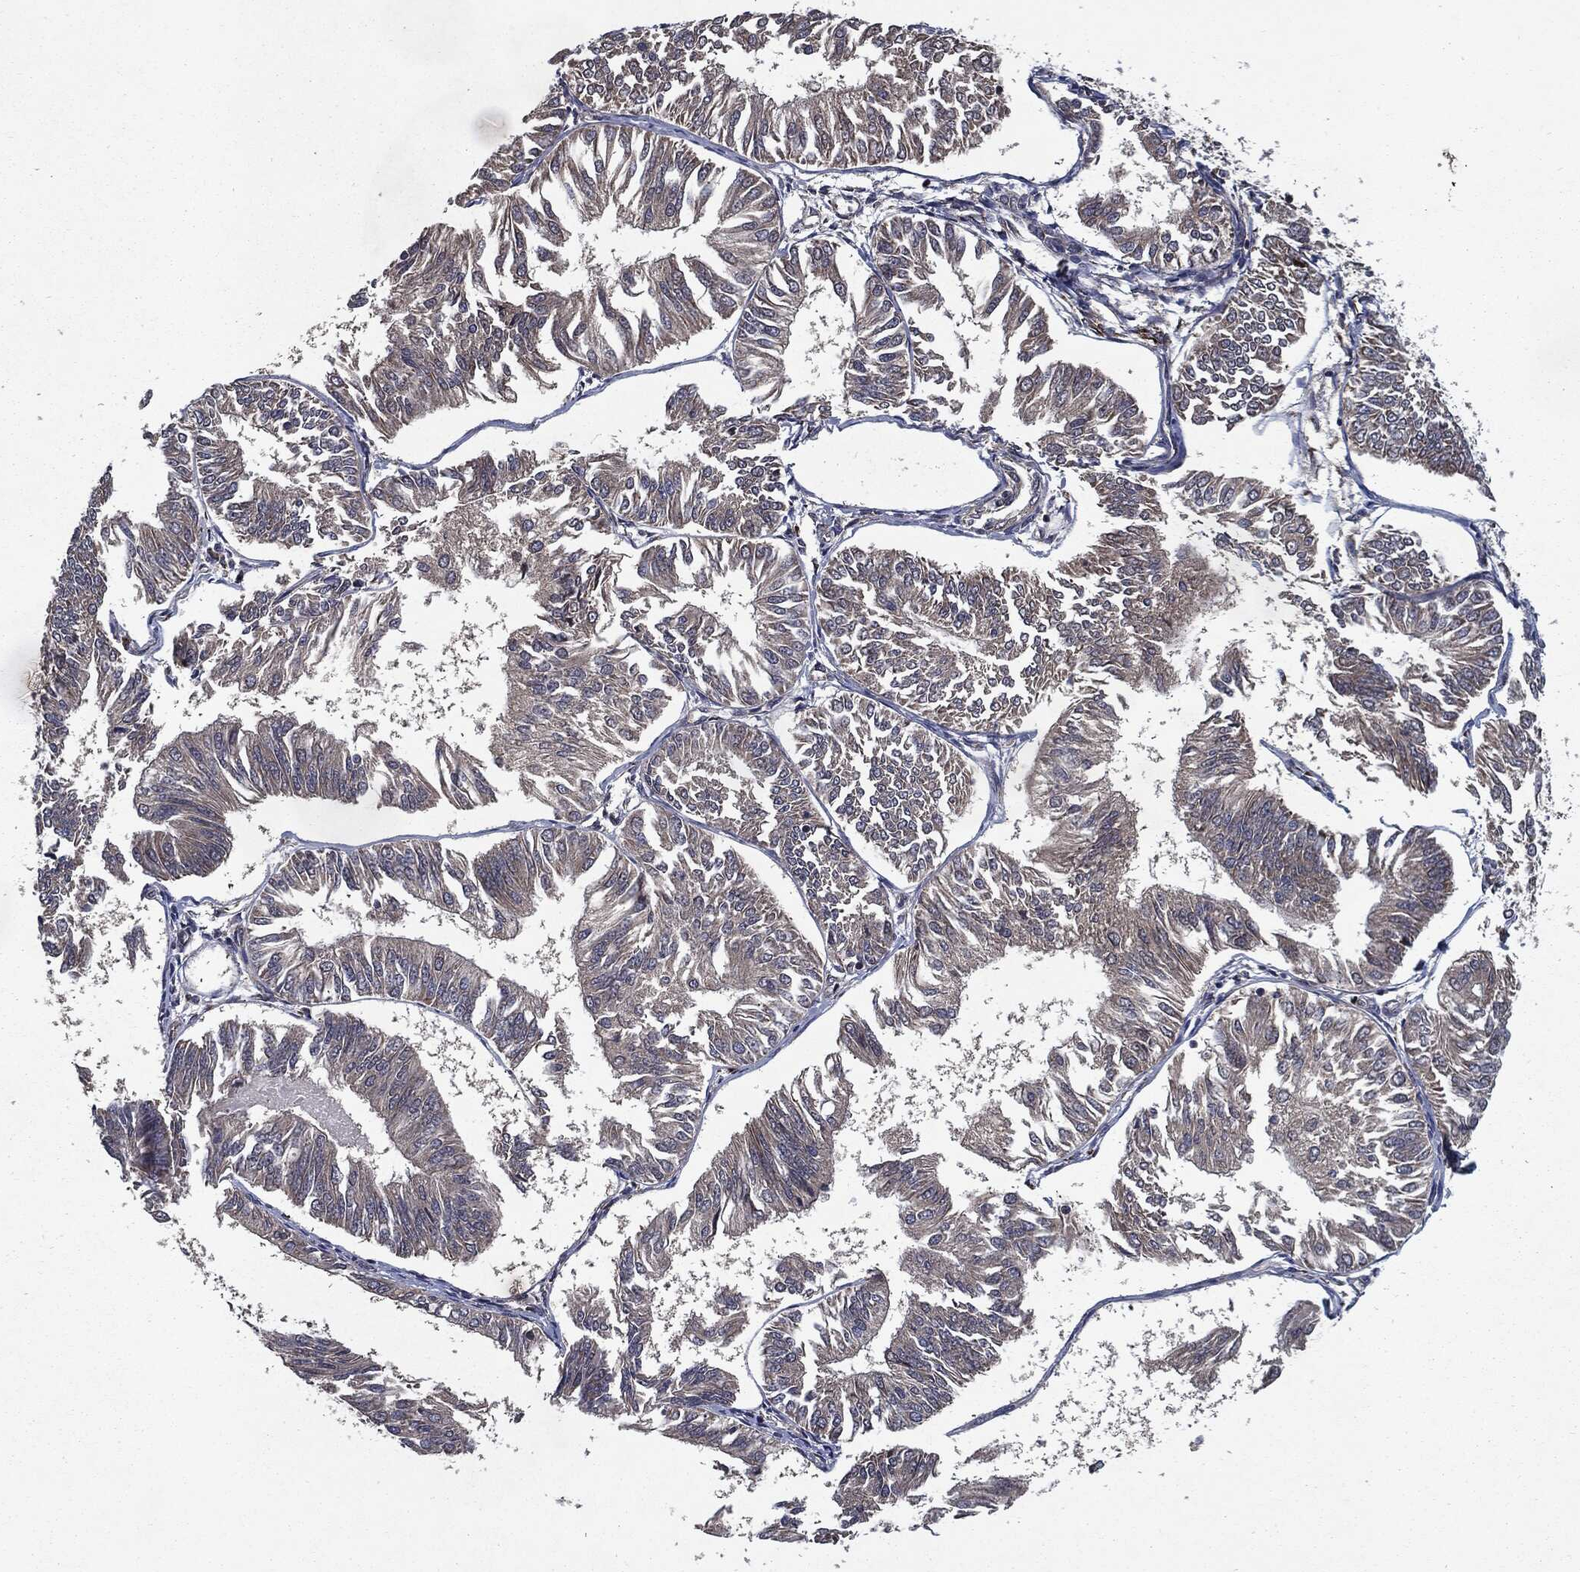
{"staining": {"intensity": "weak", "quantity": "25%-75%", "location": "cytoplasmic/membranous"}, "tissue": "endometrial cancer", "cell_type": "Tumor cells", "image_type": "cancer", "snomed": [{"axis": "morphology", "description": "Adenocarcinoma, NOS"}, {"axis": "topography", "description": "Endometrium"}], "caption": "Protein staining of endometrial adenocarcinoma tissue displays weak cytoplasmic/membranous expression in approximately 25%-75% of tumor cells. Immunohistochemistry stains the protein of interest in brown and the nuclei are stained blue.", "gene": "HDAC5", "patient": {"sex": "female", "age": 58}}